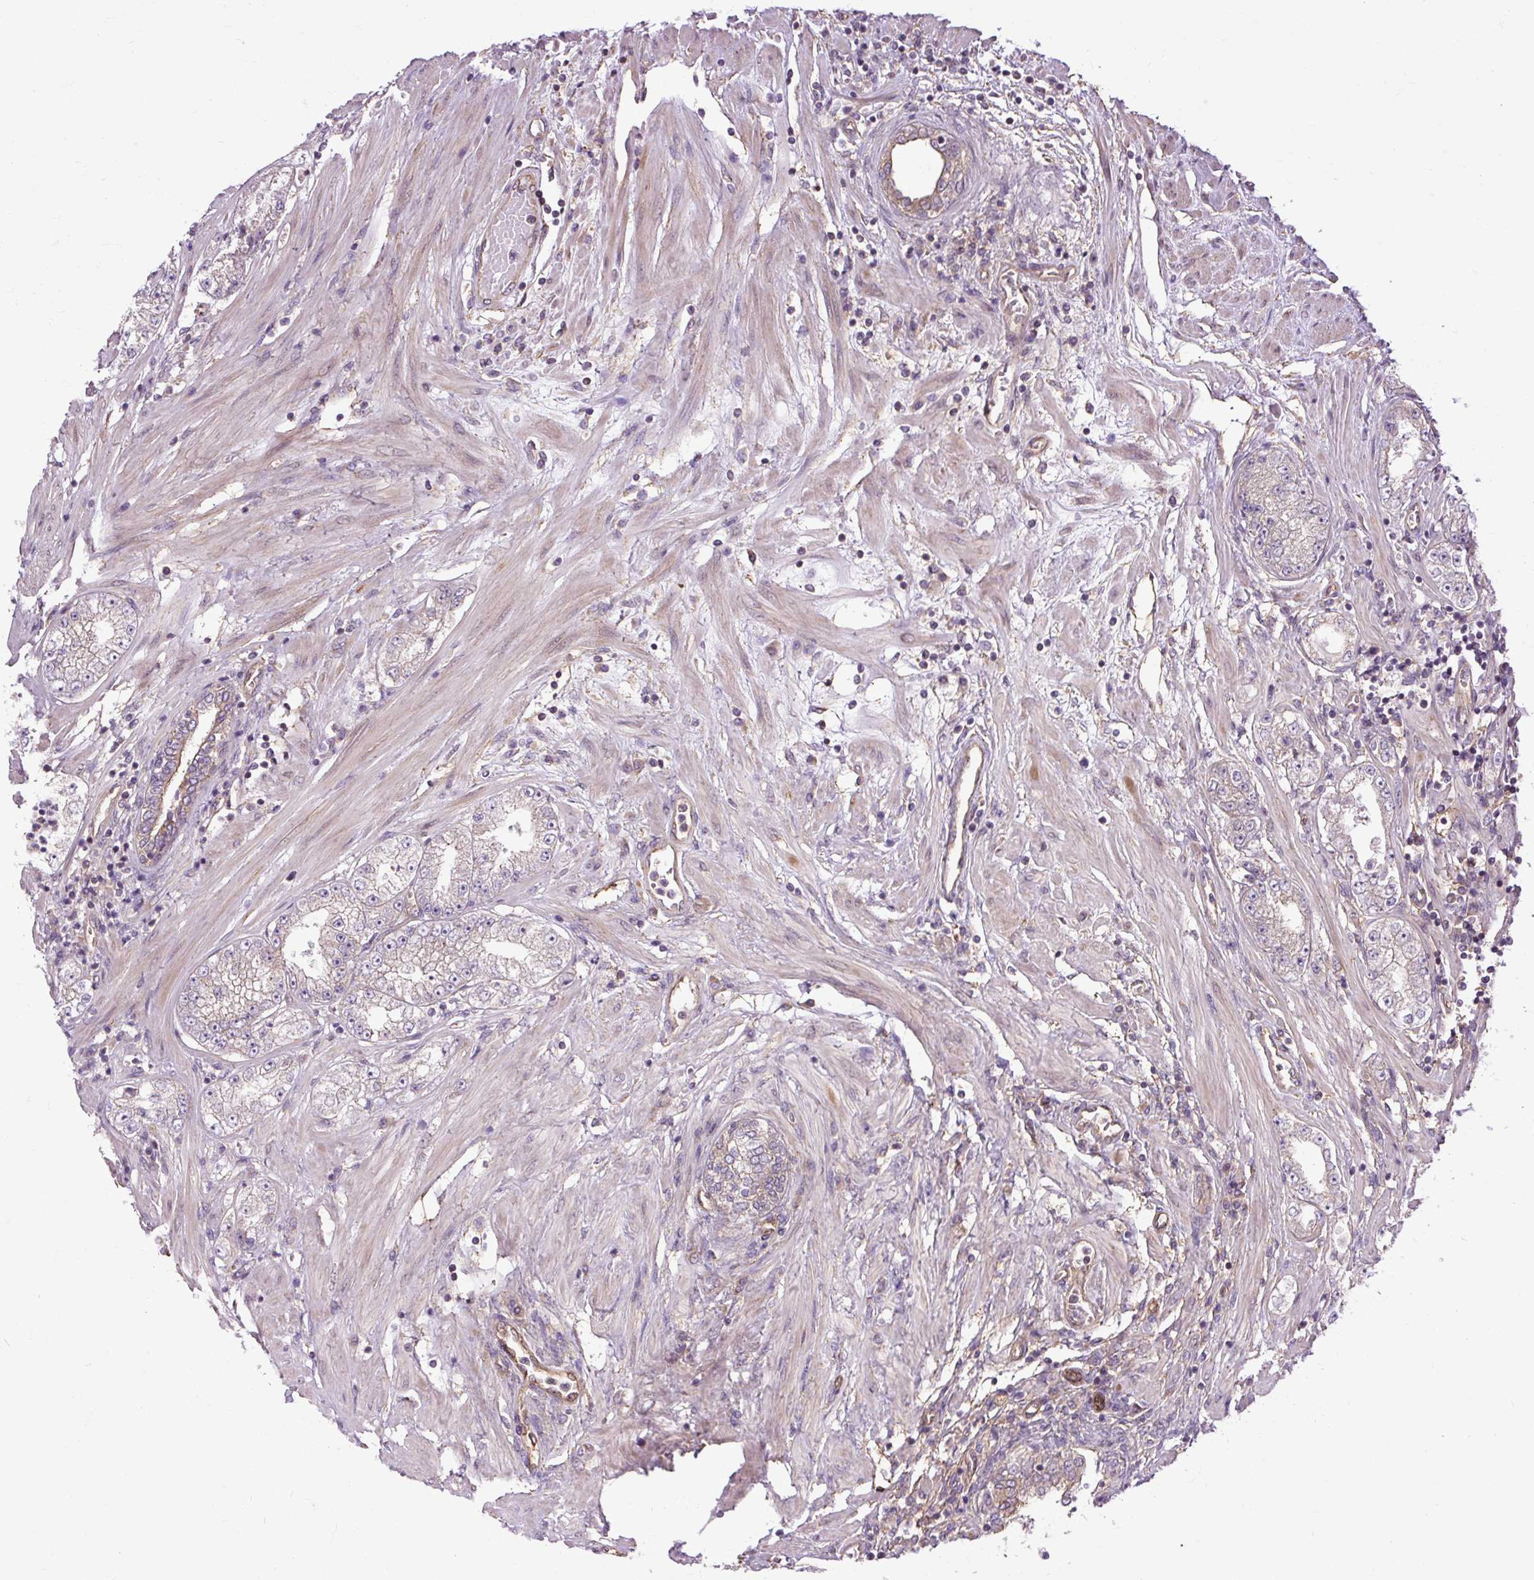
{"staining": {"intensity": "weak", "quantity": "<25%", "location": "cytoplasmic/membranous"}, "tissue": "prostate cancer", "cell_type": "Tumor cells", "image_type": "cancer", "snomed": [{"axis": "morphology", "description": "Adenocarcinoma, High grade"}, {"axis": "topography", "description": "Prostate"}], "caption": "Immunohistochemistry of prostate adenocarcinoma (high-grade) reveals no positivity in tumor cells.", "gene": "CCDC93", "patient": {"sex": "male", "age": 69}}